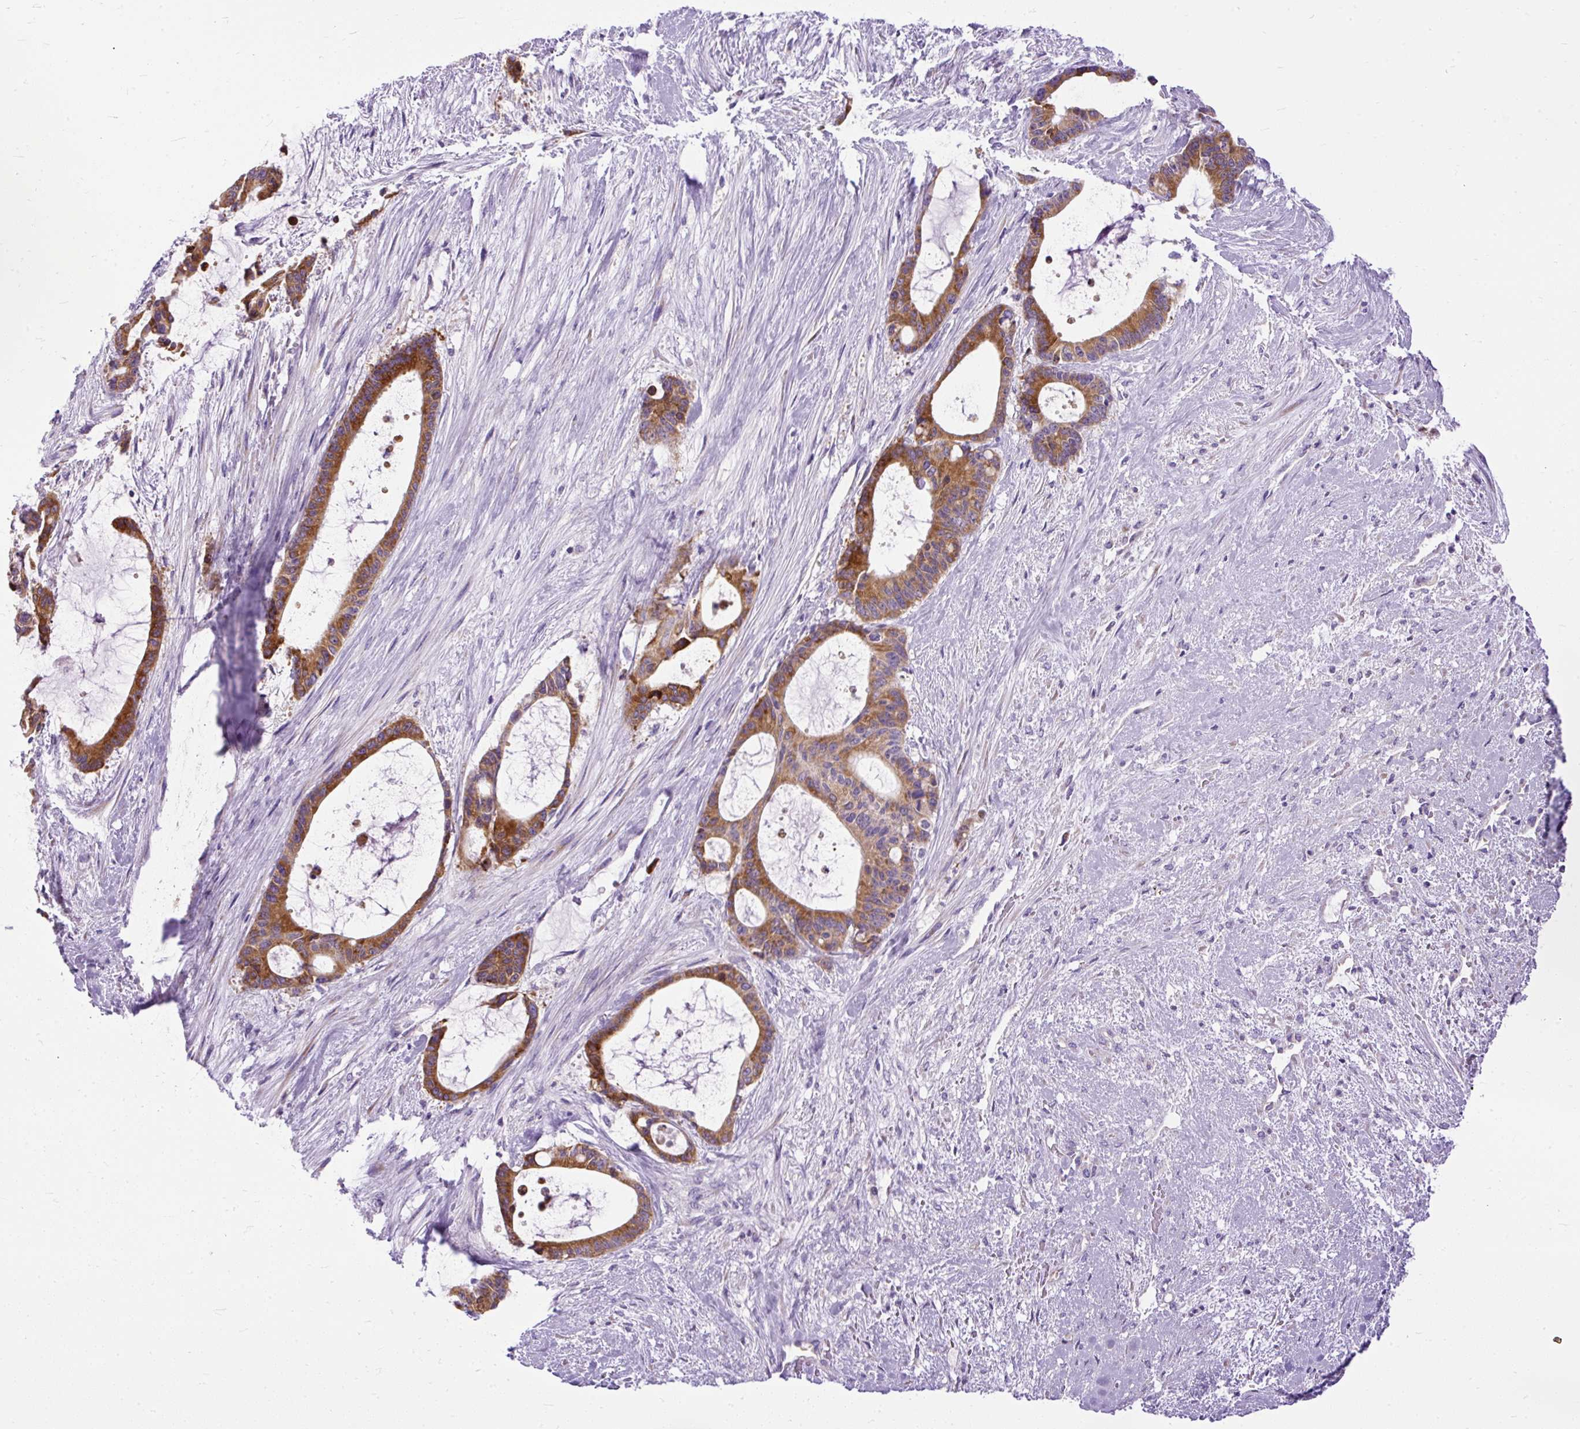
{"staining": {"intensity": "moderate", "quantity": ">75%", "location": "cytoplasmic/membranous"}, "tissue": "liver cancer", "cell_type": "Tumor cells", "image_type": "cancer", "snomed": [{"axis": "morphology", "description": "Normal tissue, NOS"}, {"axis": "morphology", "description": "Cholangiocarcinoma"}, {"axis": "topography", "description": "Liver"}, {"axis": "topography", "description": "Peripheral nerve tissue"}], "caption": "Immunohistochemistry photomicrograph of neoplastic tissue: human liver cancer (cholangiocarcinoma) stained using immunohistochemistry exhibits medium levels of moderate protein expression localized specifically in the cytoplasmic/membranous of tumor cells, appearing as a cytoplasmic/membranous brown color.", "gene": "SYBU", "patient": {"sex": "female", "age": 73}}